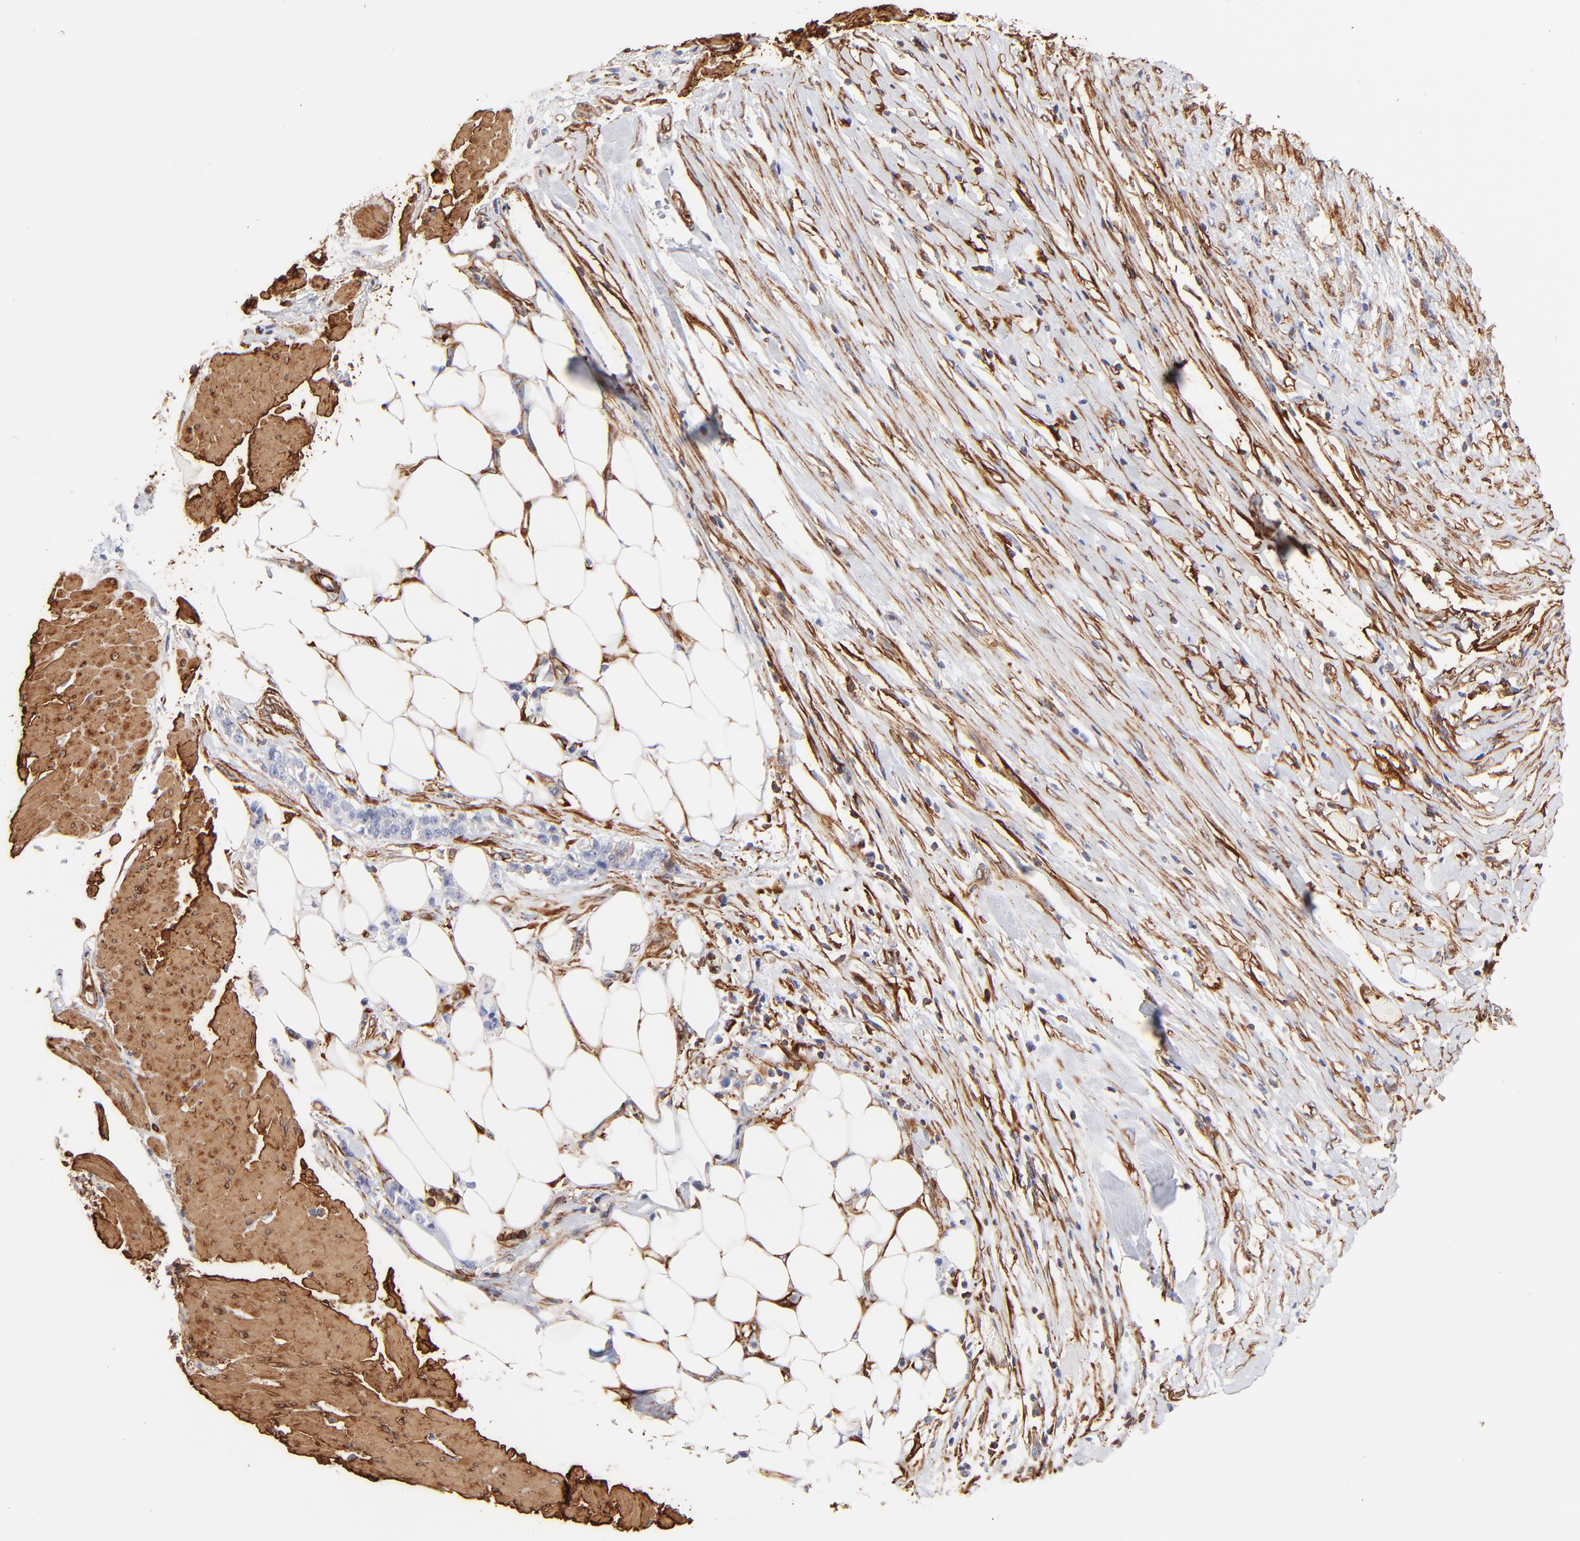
{"staining": {"intensity": "weak", "quantity": "<25%", "location": "cytoplasmic/membranous"}, "tissue": "stomach cancer", "cell_type": "Tumor cells", "image_type": "cancer", "snomed": [{"axis": "morphology", "description": "Adenocarcinoma, NOS"}, {"axis": "topography", "description": "Stomach, lower"}], "caption": "IHC of human stomach cancer (adenocarcinoma) displays no positivity in tumor cells. (IHC, brightfield microscopy, high magnification).", "gene": "FLNA", "patient": {"sex": "male", "age": 88}}